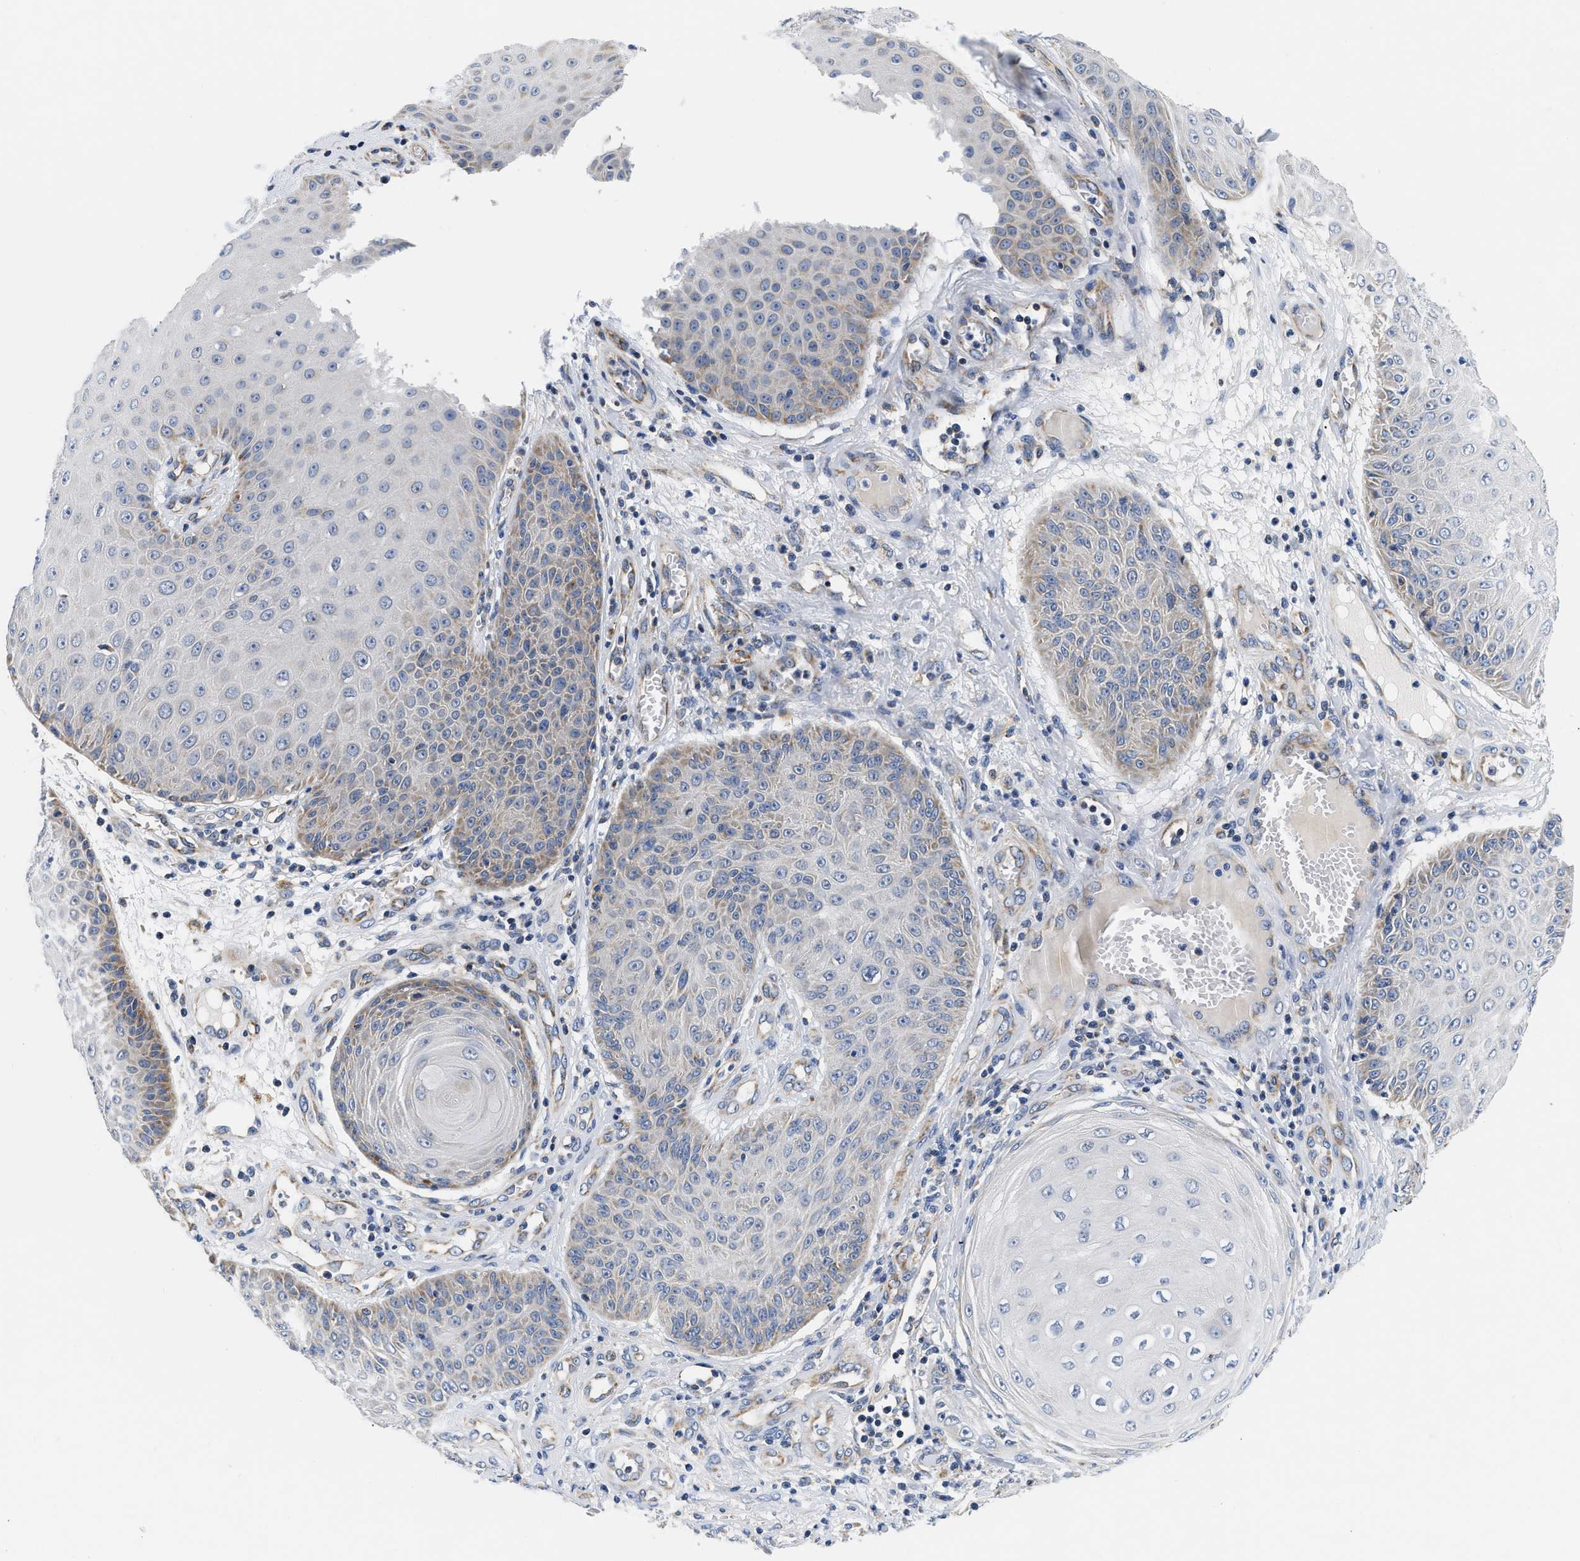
{"staining": {"intensity": "negative", "quantity": "none", "location": "none"}, "tissue": "skin cancer", "cell_type": "Tumor cells", "image_type": "cancer", "snomed": [{"axis": "morphology", "description": "Squamous cell carcinoma, NOS"}, {"axis": "topography", "description": "Skin"}], "caption": "Immunohistochemistry of human skin cancer (squamous cell carcinoma) exhibits no staining in tumor cells. (Brightfield microscopy of DAB (3,3'-diaminobenzidine) immunohistochemistry at high magnification).", "gene": "PDP1", "patient": {"sex": "male", "age": 74}}